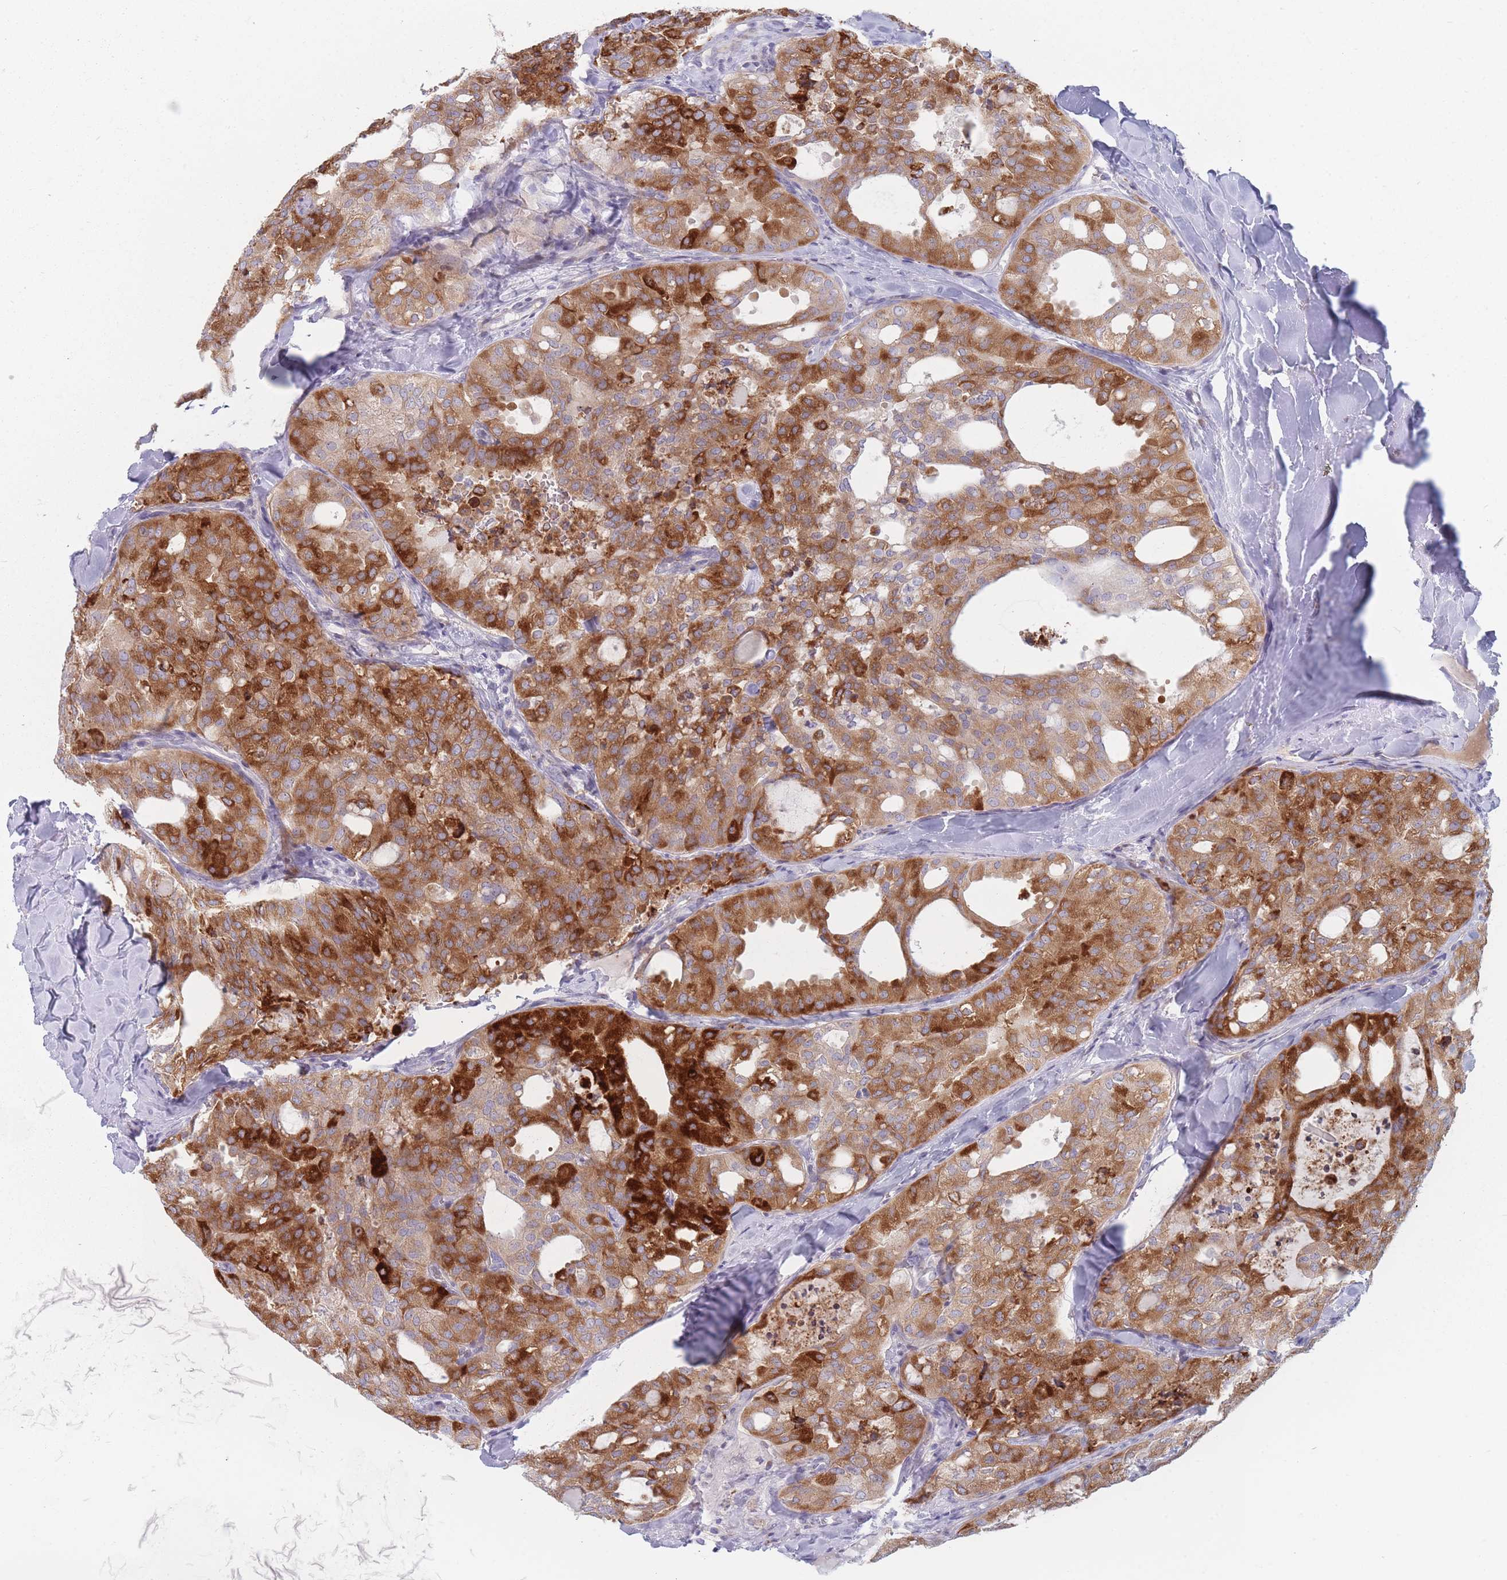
{"staining": {"intensity": "strong", "quantity": "25%-75%", "location": "cytoplasmic/membranous"}, "tissue": "thyroid cancer", "cell_type": "Tumor cells", "image_type": "cancer", "snomed": [{"axis": "morphology", "description": "Follicular adenoma carcinoma, NOS"}, {"axis": "topography", "description": "Thyroid gland"}], "caption": "Immunohistochemical staining of thyroid cancer exhibits high levels of strong cytoplasmic/membranous protein expression in about 25%-75% of tumor cells. The staining was performed using DAB to visualize the protein expression in brown, while the nuclei were stained in blue with hematoxylin (Magnification: 20x).", "gene": "SPATS1", "patient": {"sex": "male", "age": 75}}